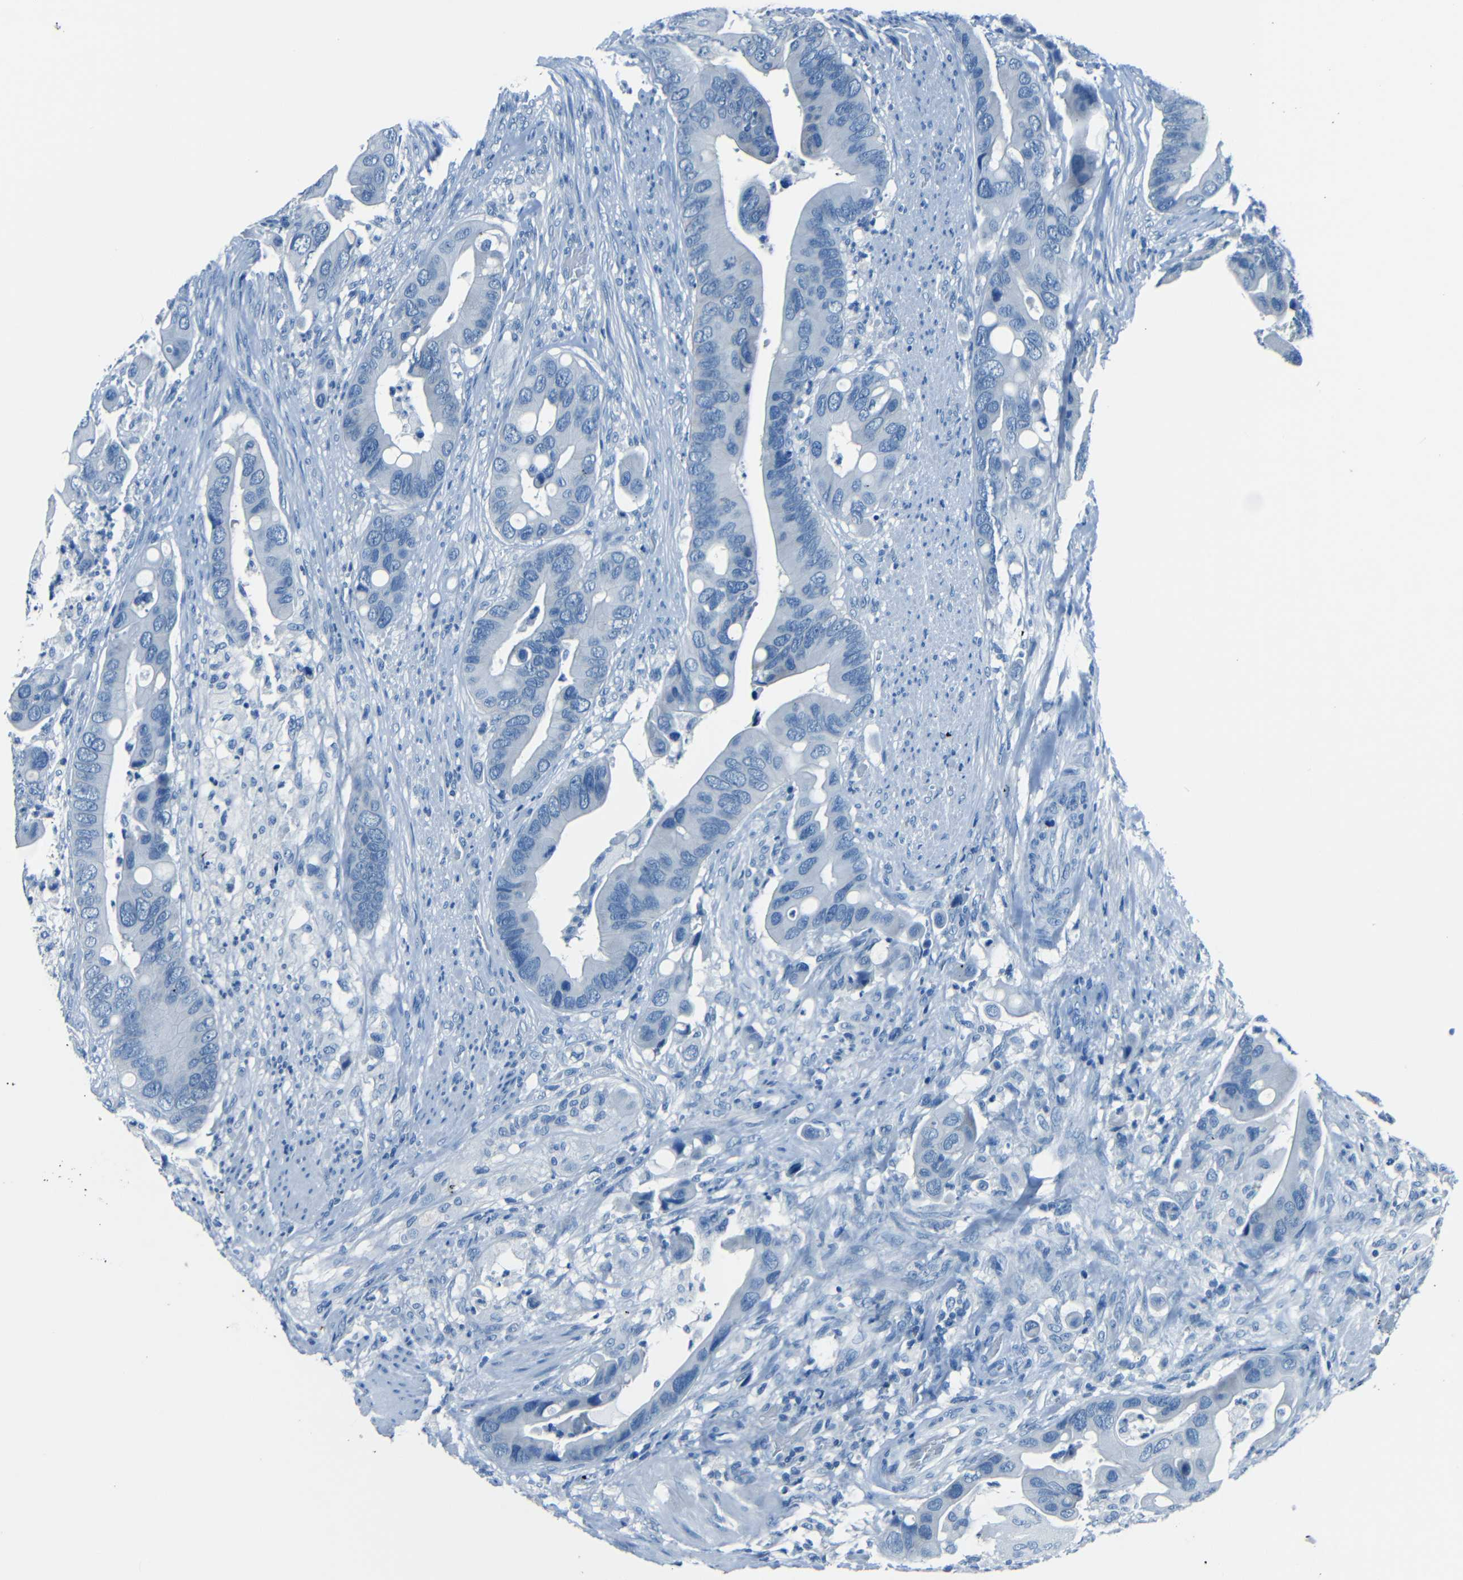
{"staining": {"intensity": "negative", "quantity": "none", "location": "none"}, "tissue": "colorectal cancer", "cell_type": "Tumor cells", "image_type": "cancer", "snomed": [{"axis": "morphology", "description": "Adenocarcinoma, NOS"}, {"axis": "topography", "description": "Rectum"}], "caption": "This is an immunohistochemistry micrograph of colorectal adenocarcinoma. There is no positivity in tumor cells.", "gene": "FBN2", "patient": {"sex": "female", "age": 57}}